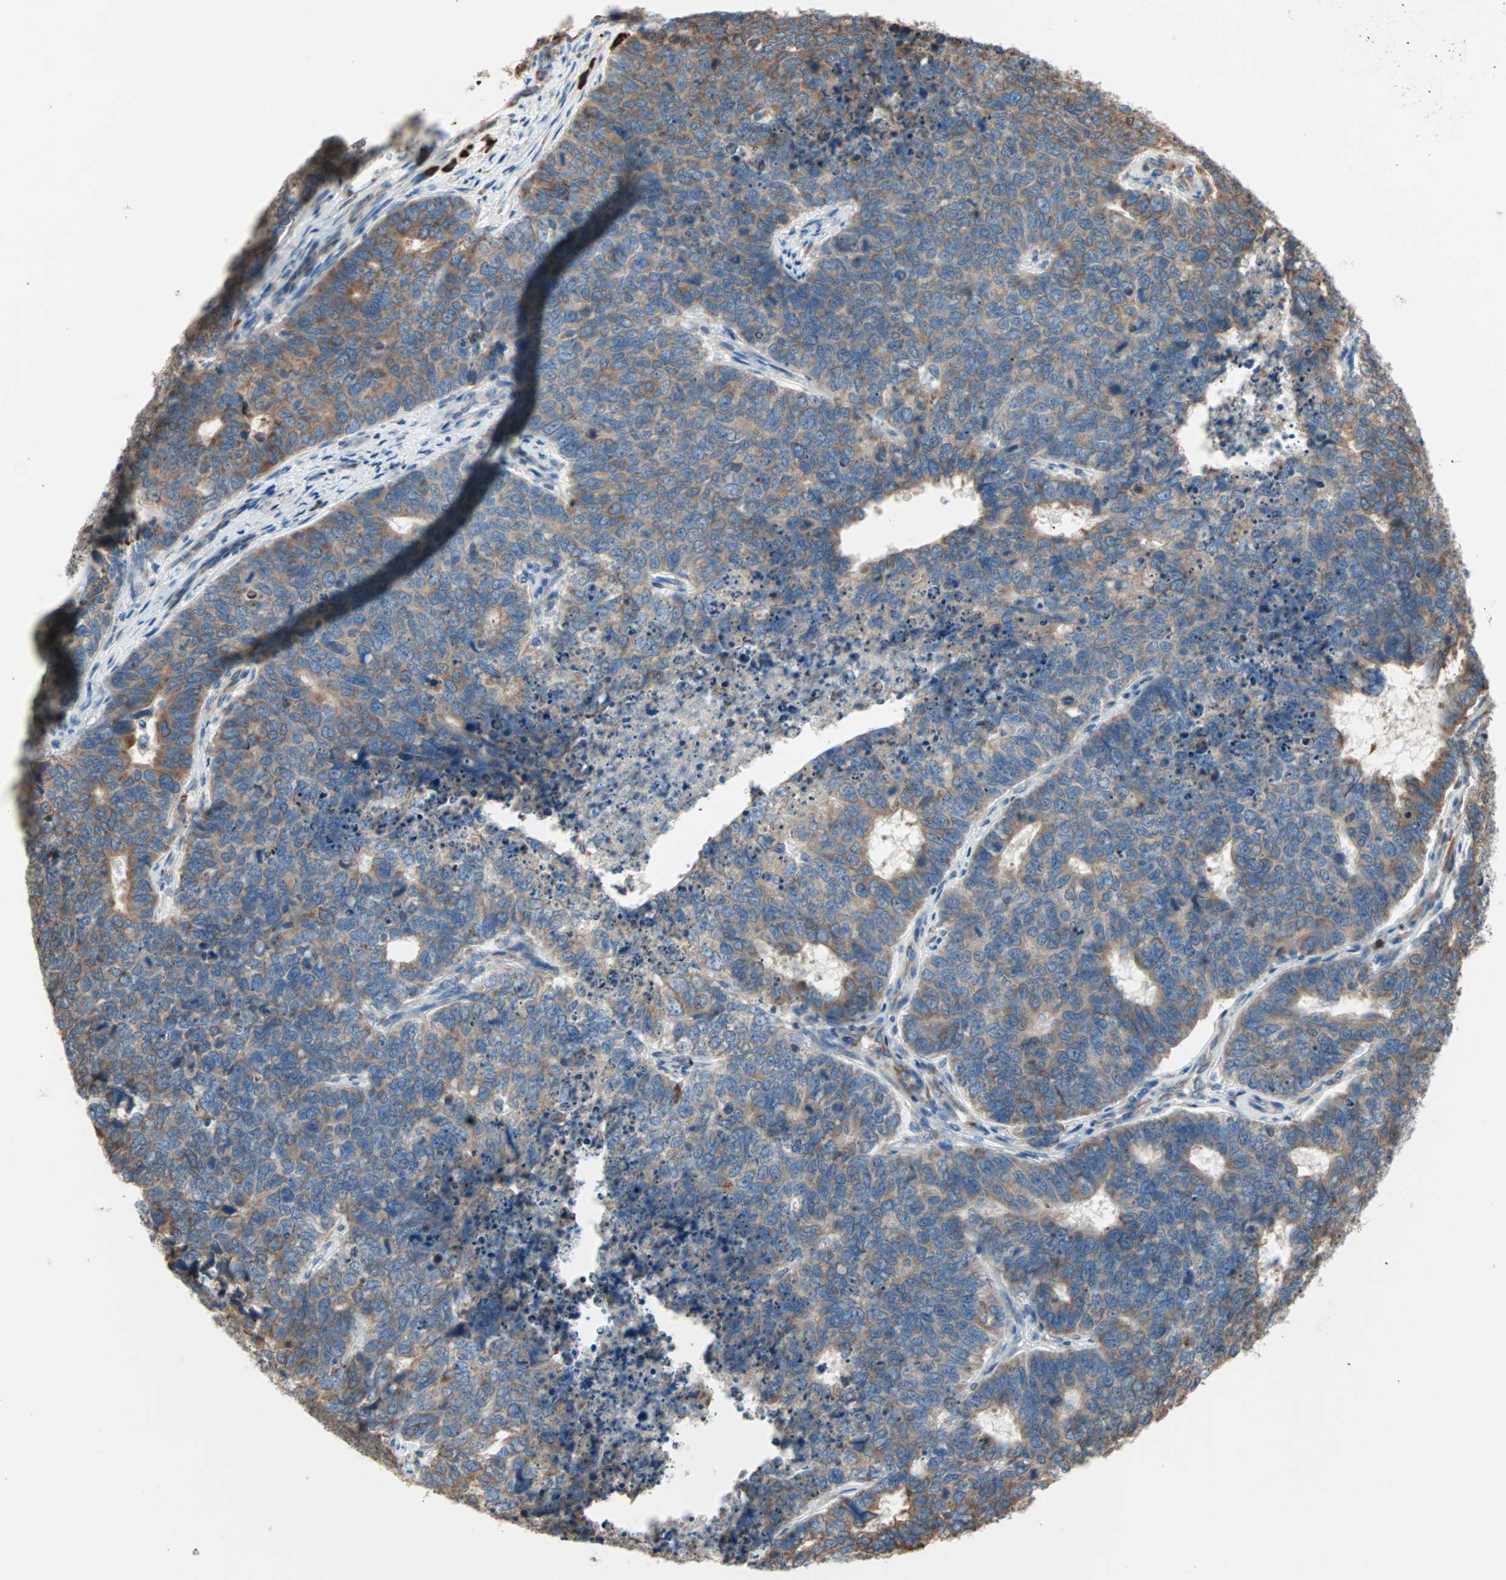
{"staining": {"intensity": "moderate", "quantity": ">75%", "location": "cytoplasmic/membranous"}, "tissue": "cervical cancer", "cell_type": "Tumor cells", "image_type": "cancer", "snomed": [{"axis": "morphology", "description": "Squamous cell carcinoma, NOS"}, {"axis": "topography", "description": "Cervix"}], "caption": "Immunohistochemistry (IHC) staining of squamous cell carcinoma (cervical), which shows medium levels of moderate cytoplasmic/membranous positivity in approximately >75% of tumor cells indicating moderate cytoplasmic/membranous protein expression. The staining was performed using DAB (brown) for protein detection and nuclei were counterstained in hematoxylin (blue).", "gene": "PLCXD1", "patient": {"sex": "female", "age": 63}}